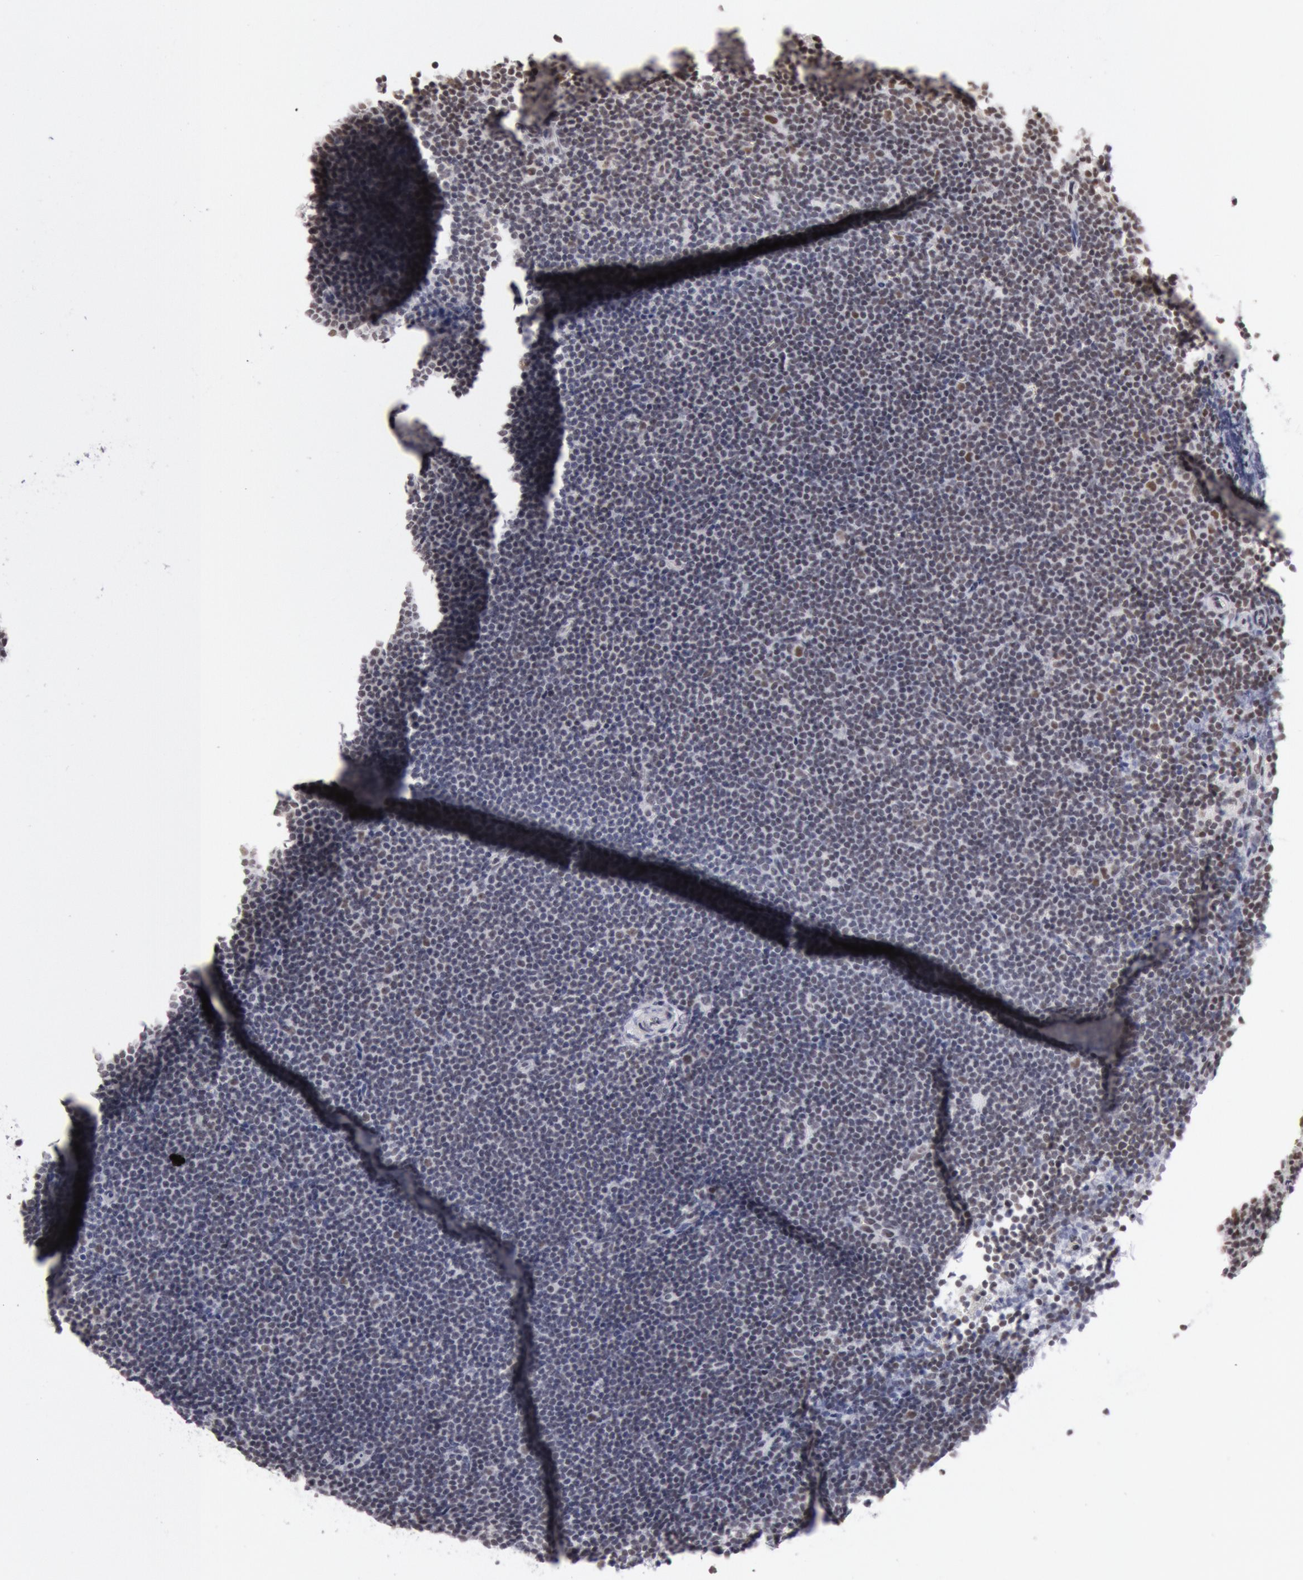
{"staining": {"intensity": "moderate", "quantity": ">75%", "location": "nuclear"}, "tissue": "lymphoma", "cell_type": "Tumor cells", "image_type": "cancer", "snomed": [{"axis": "morphology", "description": "Malignant lymphoma, non-Hodgkin's type, Low grade"}, {"axis": "topography", "description": "Lymph node"}], "caption": "This micrograph demonstrates low-grade malignant lymphoma, non-Hodgkin's type stained with immunohistochemistry (IHC) to label a protein in brown. The nuclear of tumor cells show moderate positivity for the protein. Nuclei are counter-stained blue.", "gene": "ESS2", "patient": {"sex": "female", "age": 69}}